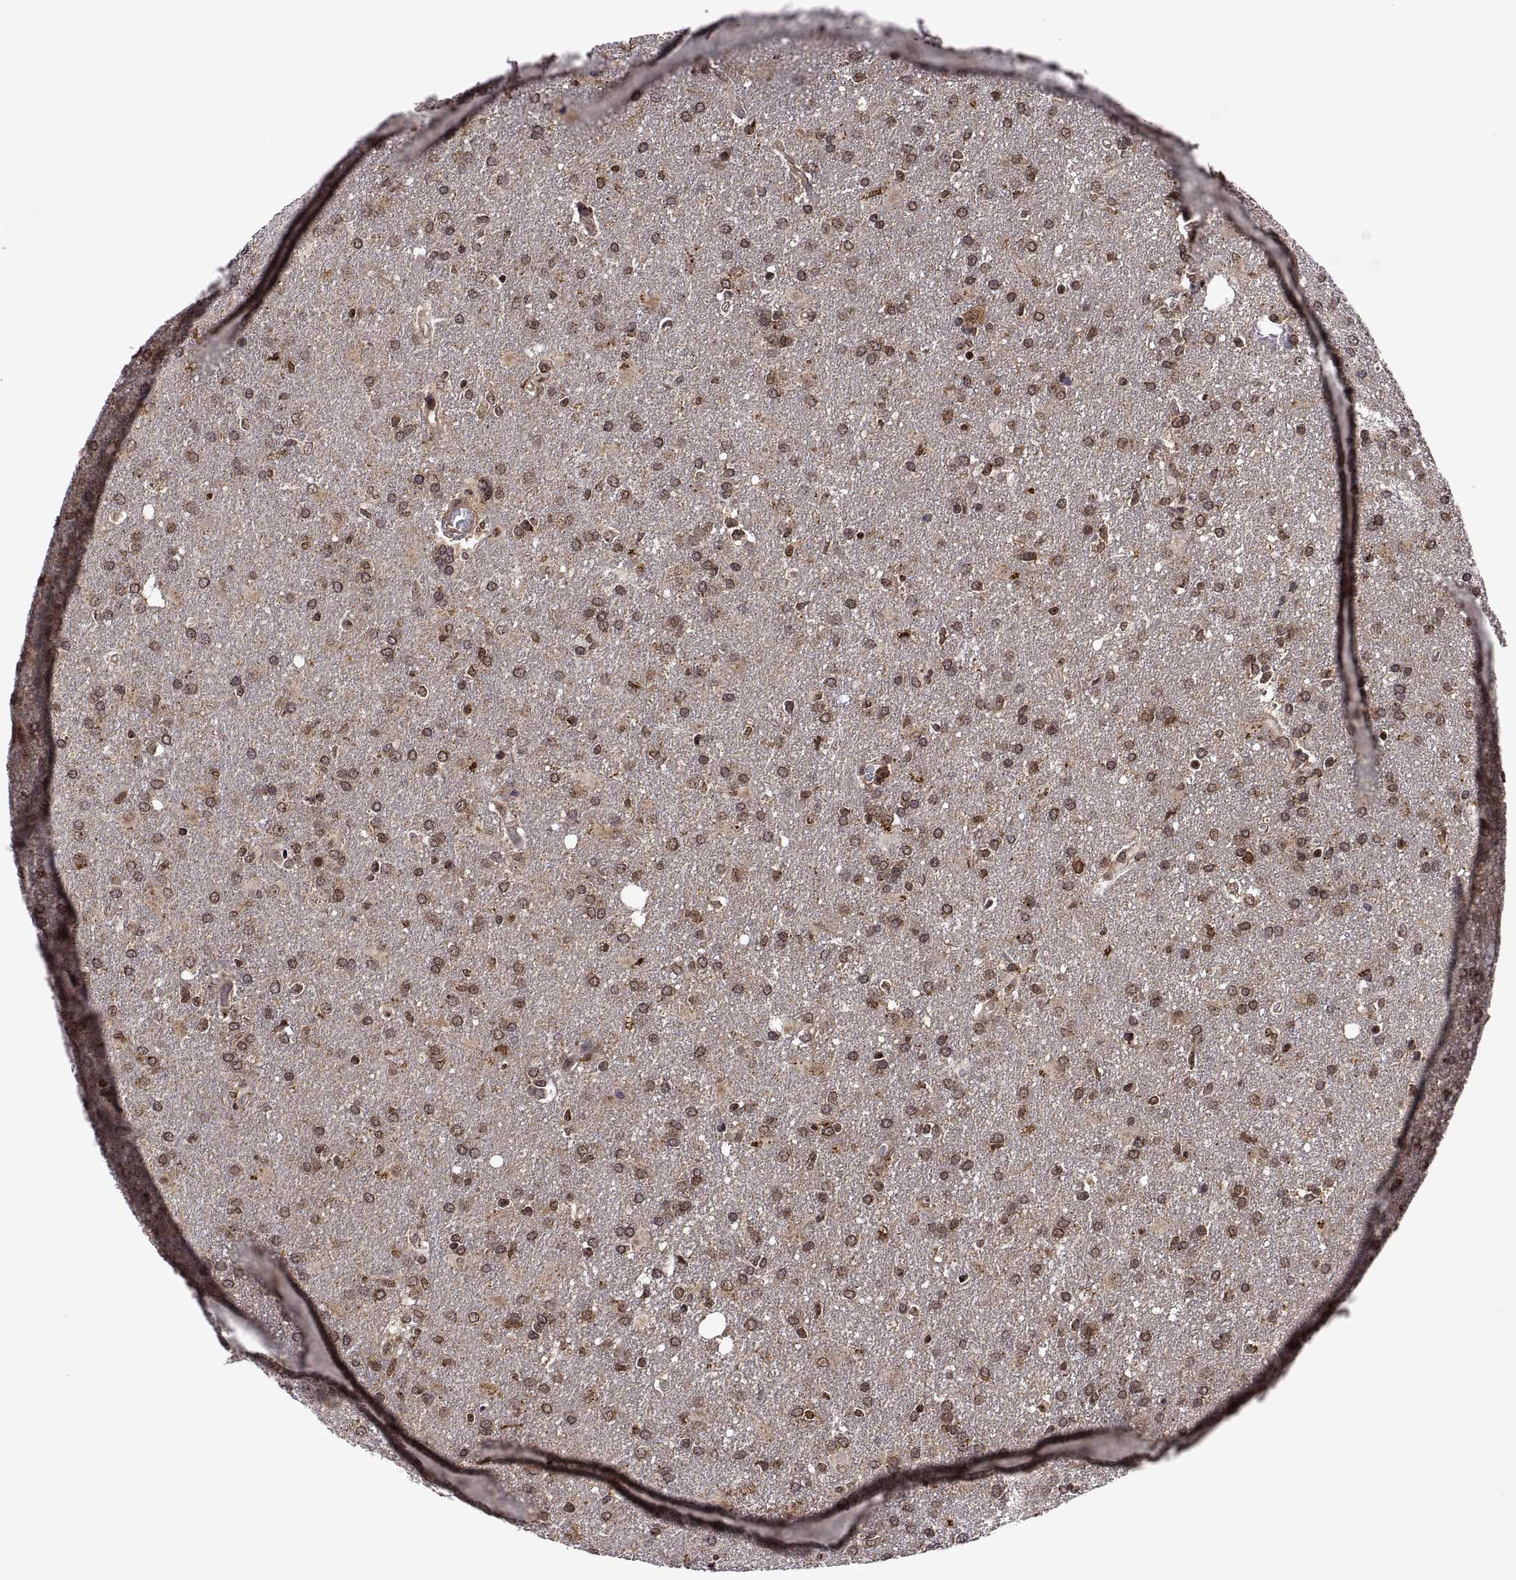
{"staining": {"intensity": "moderate", "quantity": "25%-75%", "location": "nuclear"}, "tissue": "glioma", "cell_type": "Tumor cells", "image_type": "cancer", "snomed": [{"axis": "morphology", "description": "Glioma, malignant, High grade"}, {"axis": "topography", "description": "Brain"}], "caption": "About 25%-75% of tumor cells in malignant glioma (high-grade) show moderate nuclear protein expression as visualized by brown immunohistochemical staining.", "gene": "ZNRF2", "patient": {"sex": "male", "age": 68}}